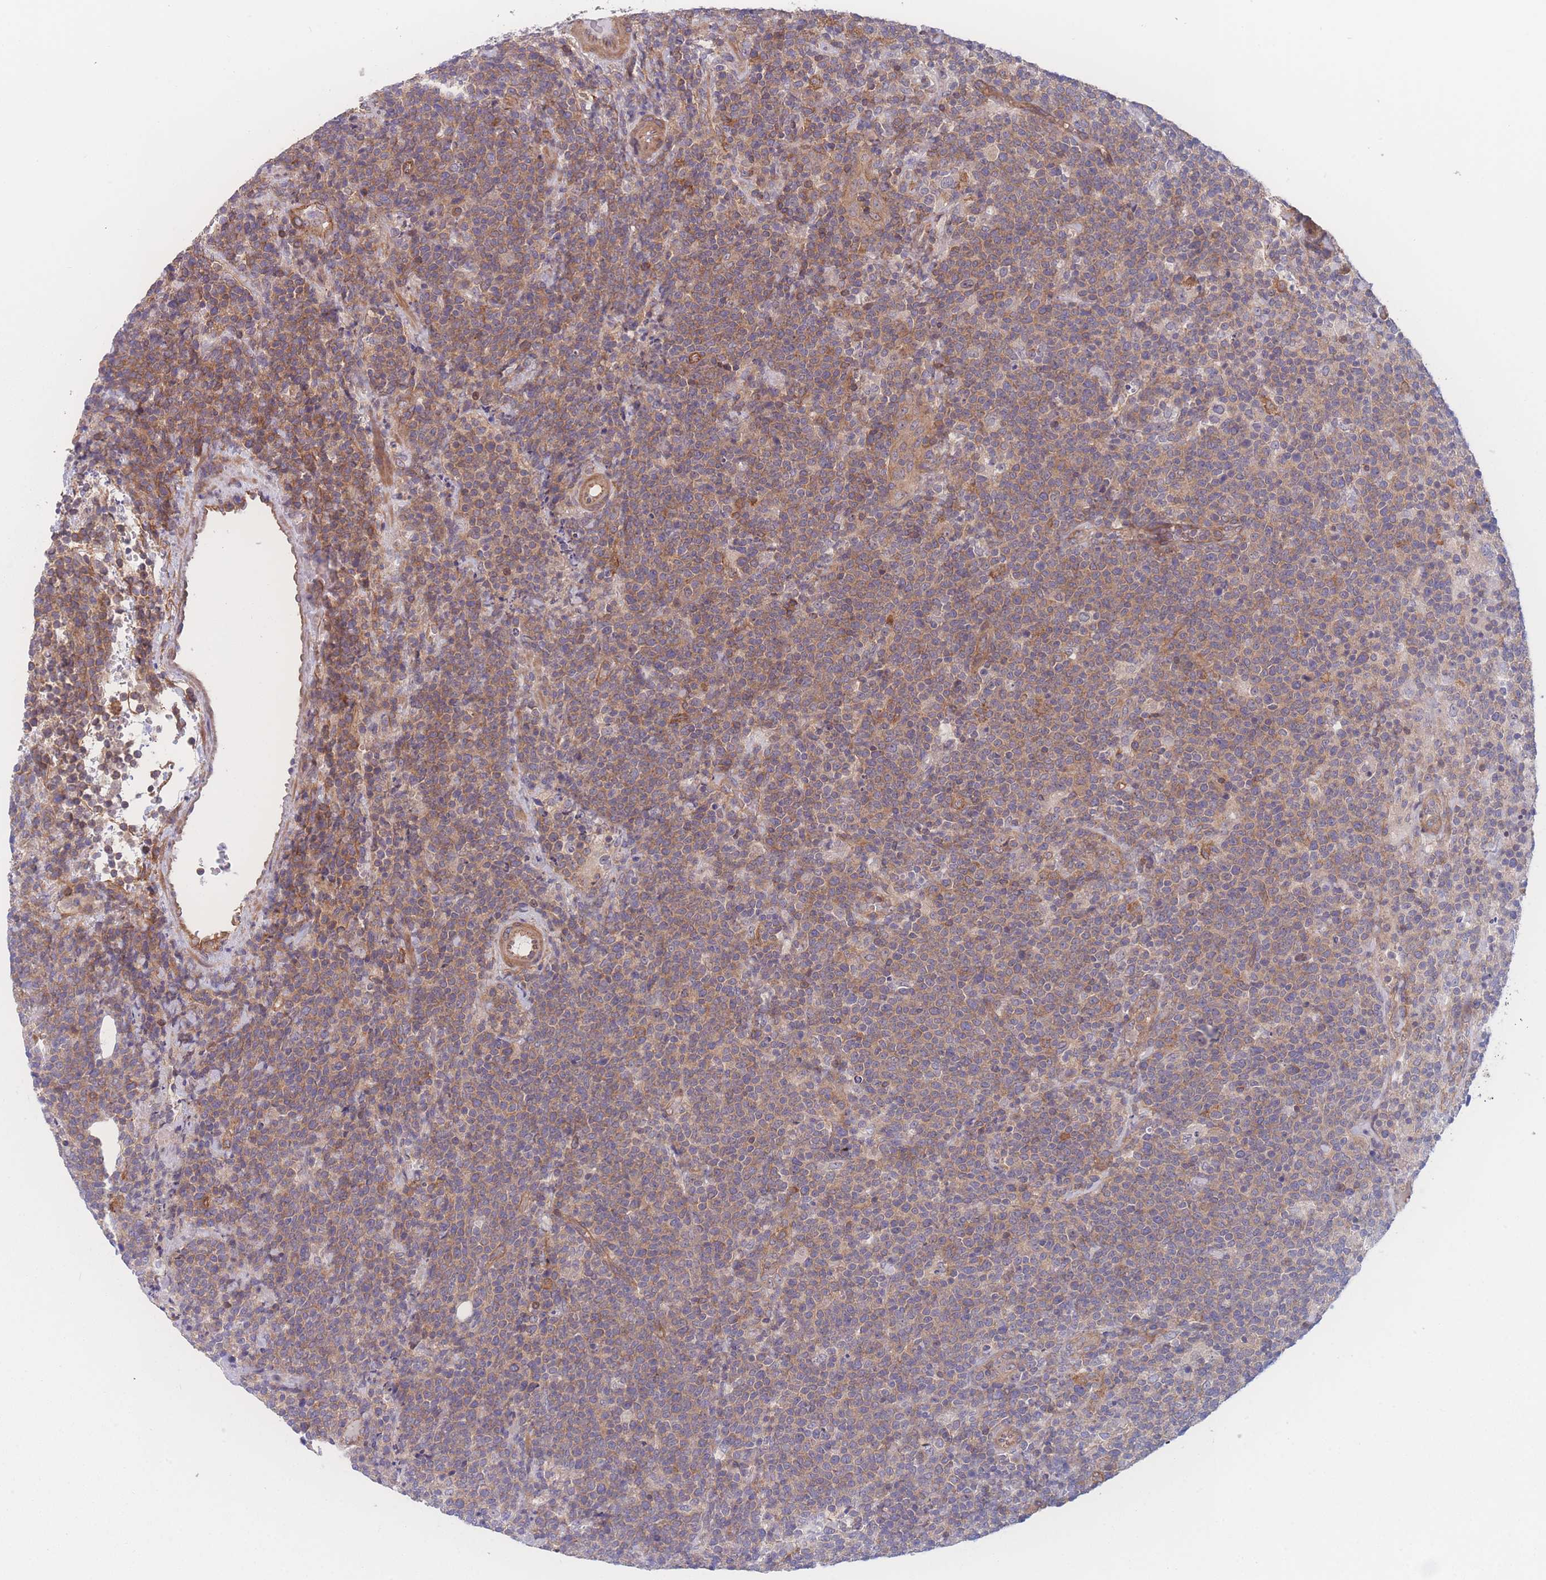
{"staining": {"intensity": "moderate", "quantity": ">75%", "location": "cytoplasmic/membranous"}, "tissue": "lymphoma", "cell_type": "Tumor cells", "image_type": "cancer", "snomed": [{"axis": "morphology", "description": "Malignant lymphoma, non-Hodgkin's type, High grade"}, {"axis": "topography", "description": "Lymph node"}], "caption": "IHC of lymphoma shows medium levels of moderate cytoplasmic/membranous expression in about >75% of tumor cells.", "gene": "CFAP97", "patient": {"sex": "male", "age": 61}}